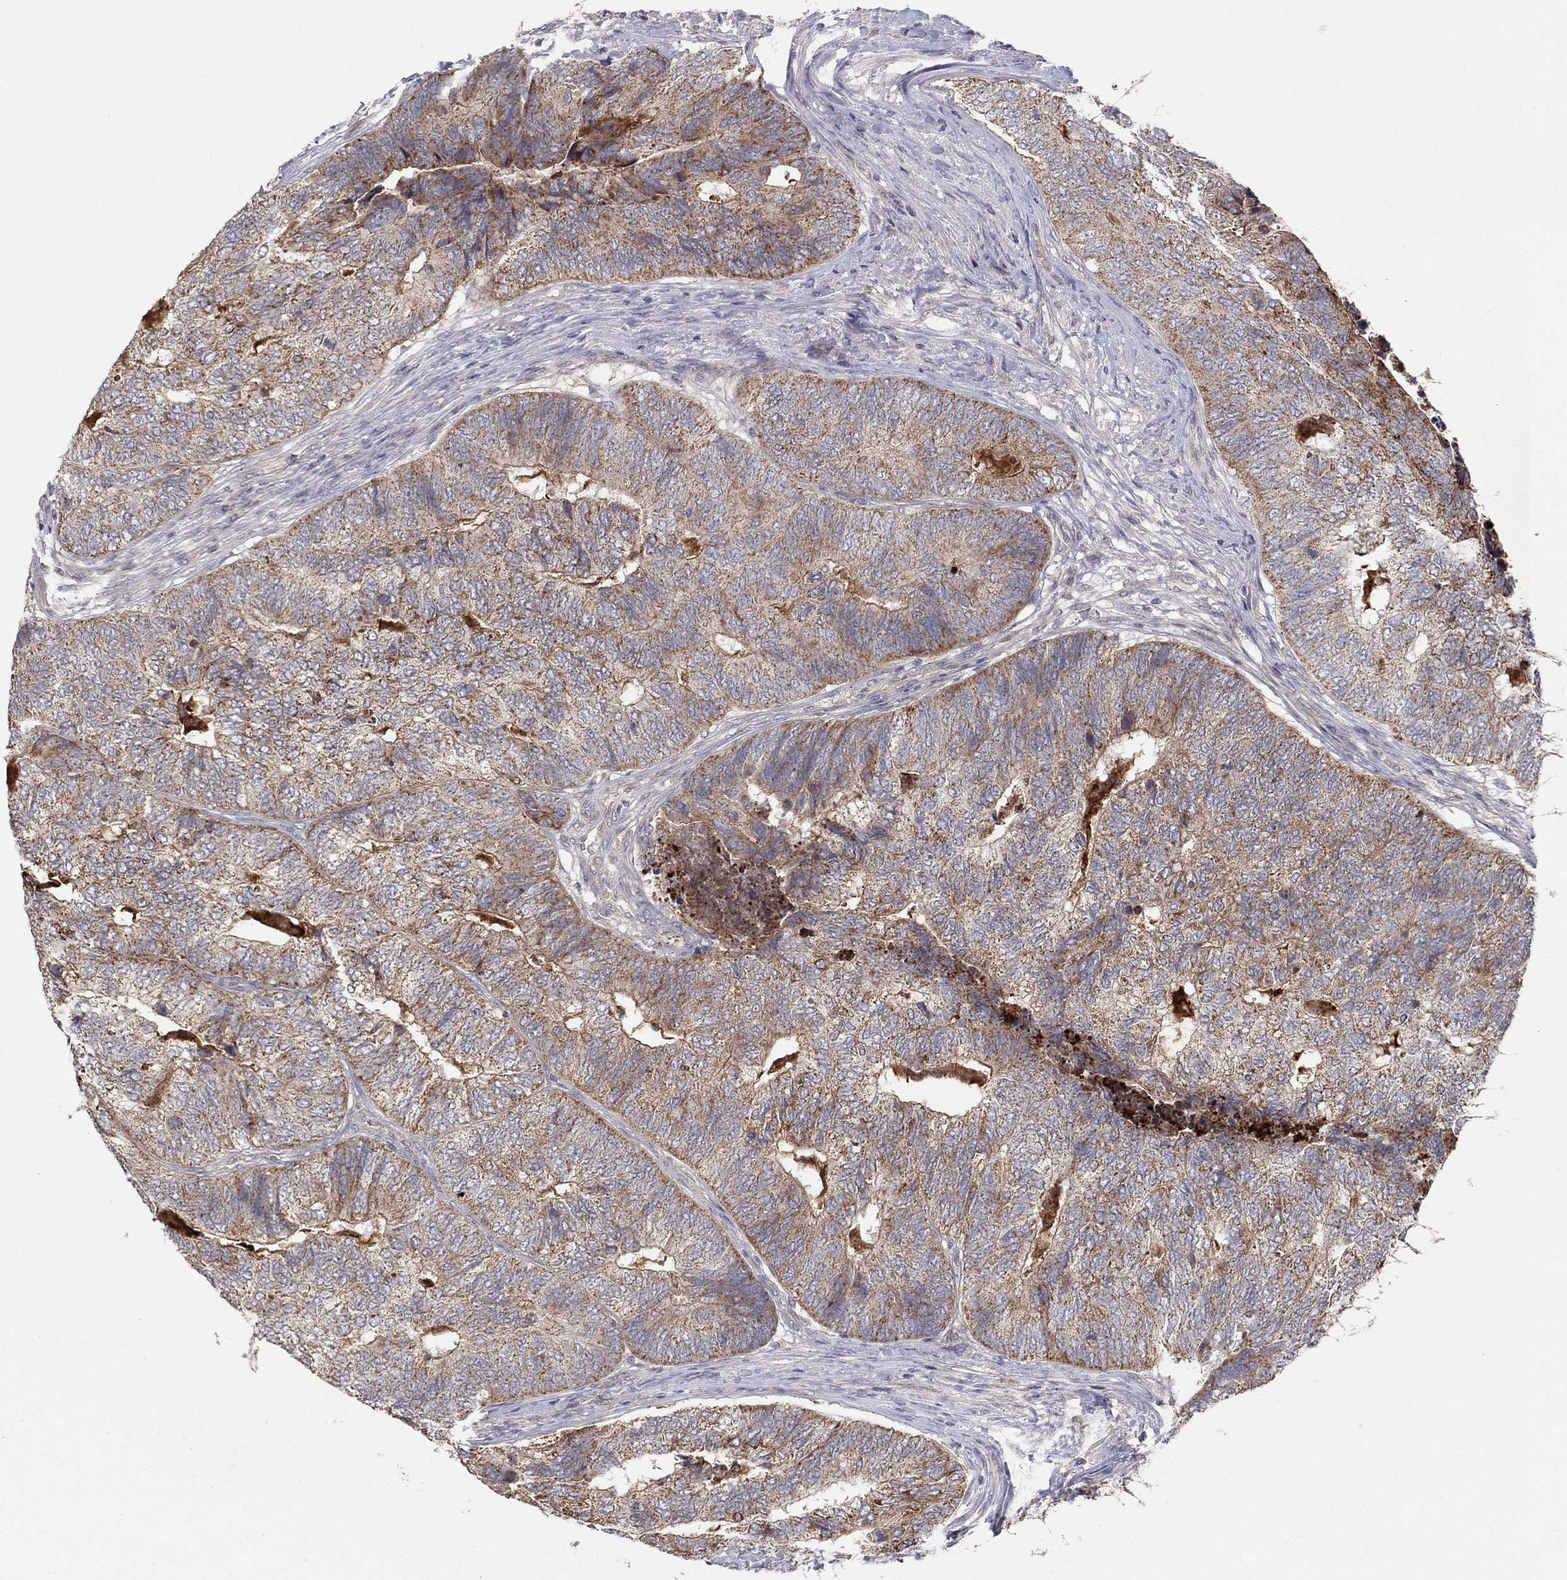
{"staining": {"intensity": "moderate", "quantity": "25%-75%", "location": "cytoplasmic/membranous"}, "tissue": "colorectal cancer", "cell_type": "Tumor cells", "image_type": "cancer", "snomed": [{"axis": "morphology", "description": "Adenocarcinoma, NOS"}, {"axis": "topography", "description": "Colon"}], "caption": "Immunohistochemical staining of adenocarcinoma (colorectal) reveals medium levels of moderate cytoplasmic/membranous protein staining in about 25%-75% of tumor cells.", "gene": "CRACDL", "patient": {"sex": "female", "age": 67}}